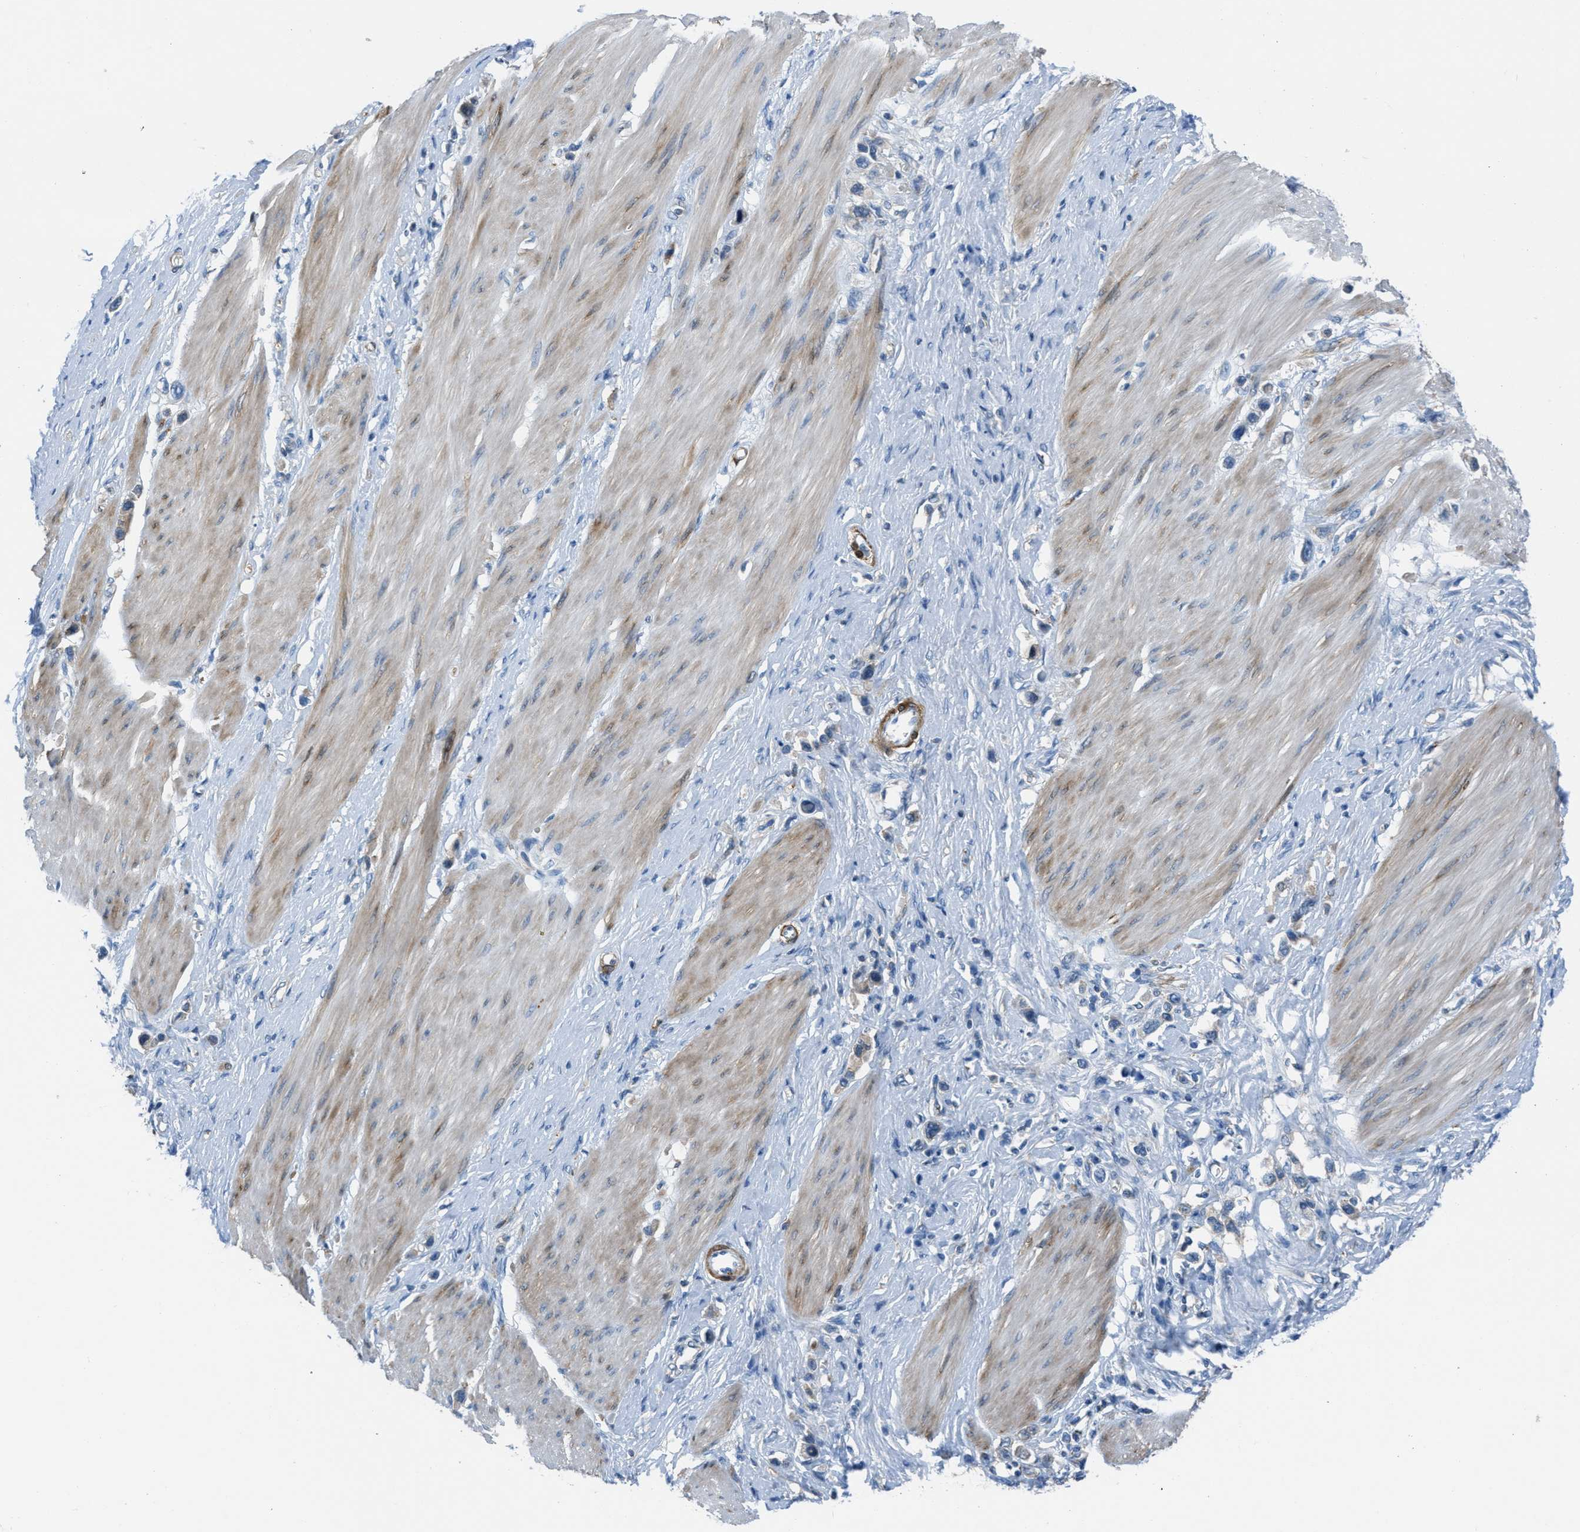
{"staining": {"intensity": "weak", "quantity": "<25%", "location": "cytoplasmic/membranous"}, "tissue": "stomach cancer", "cell_type": "Tumor cells", "image_type": "cancer", "snomed": [{"axis": "morphology", "description": "Adenocarcinoma, NOS"}, {"axis": "topography", "description": "Stomach"}], "caption": "A photomicrograph of human stomach cancer (adenocarcinoma) is negative for staining in tumor cells. (Brightfield microscopy of DAB immunohistochemistry (IHC) at high magnification).", "gene": "MAPRE2", "patient": {"sex": "female", "age": 65}}